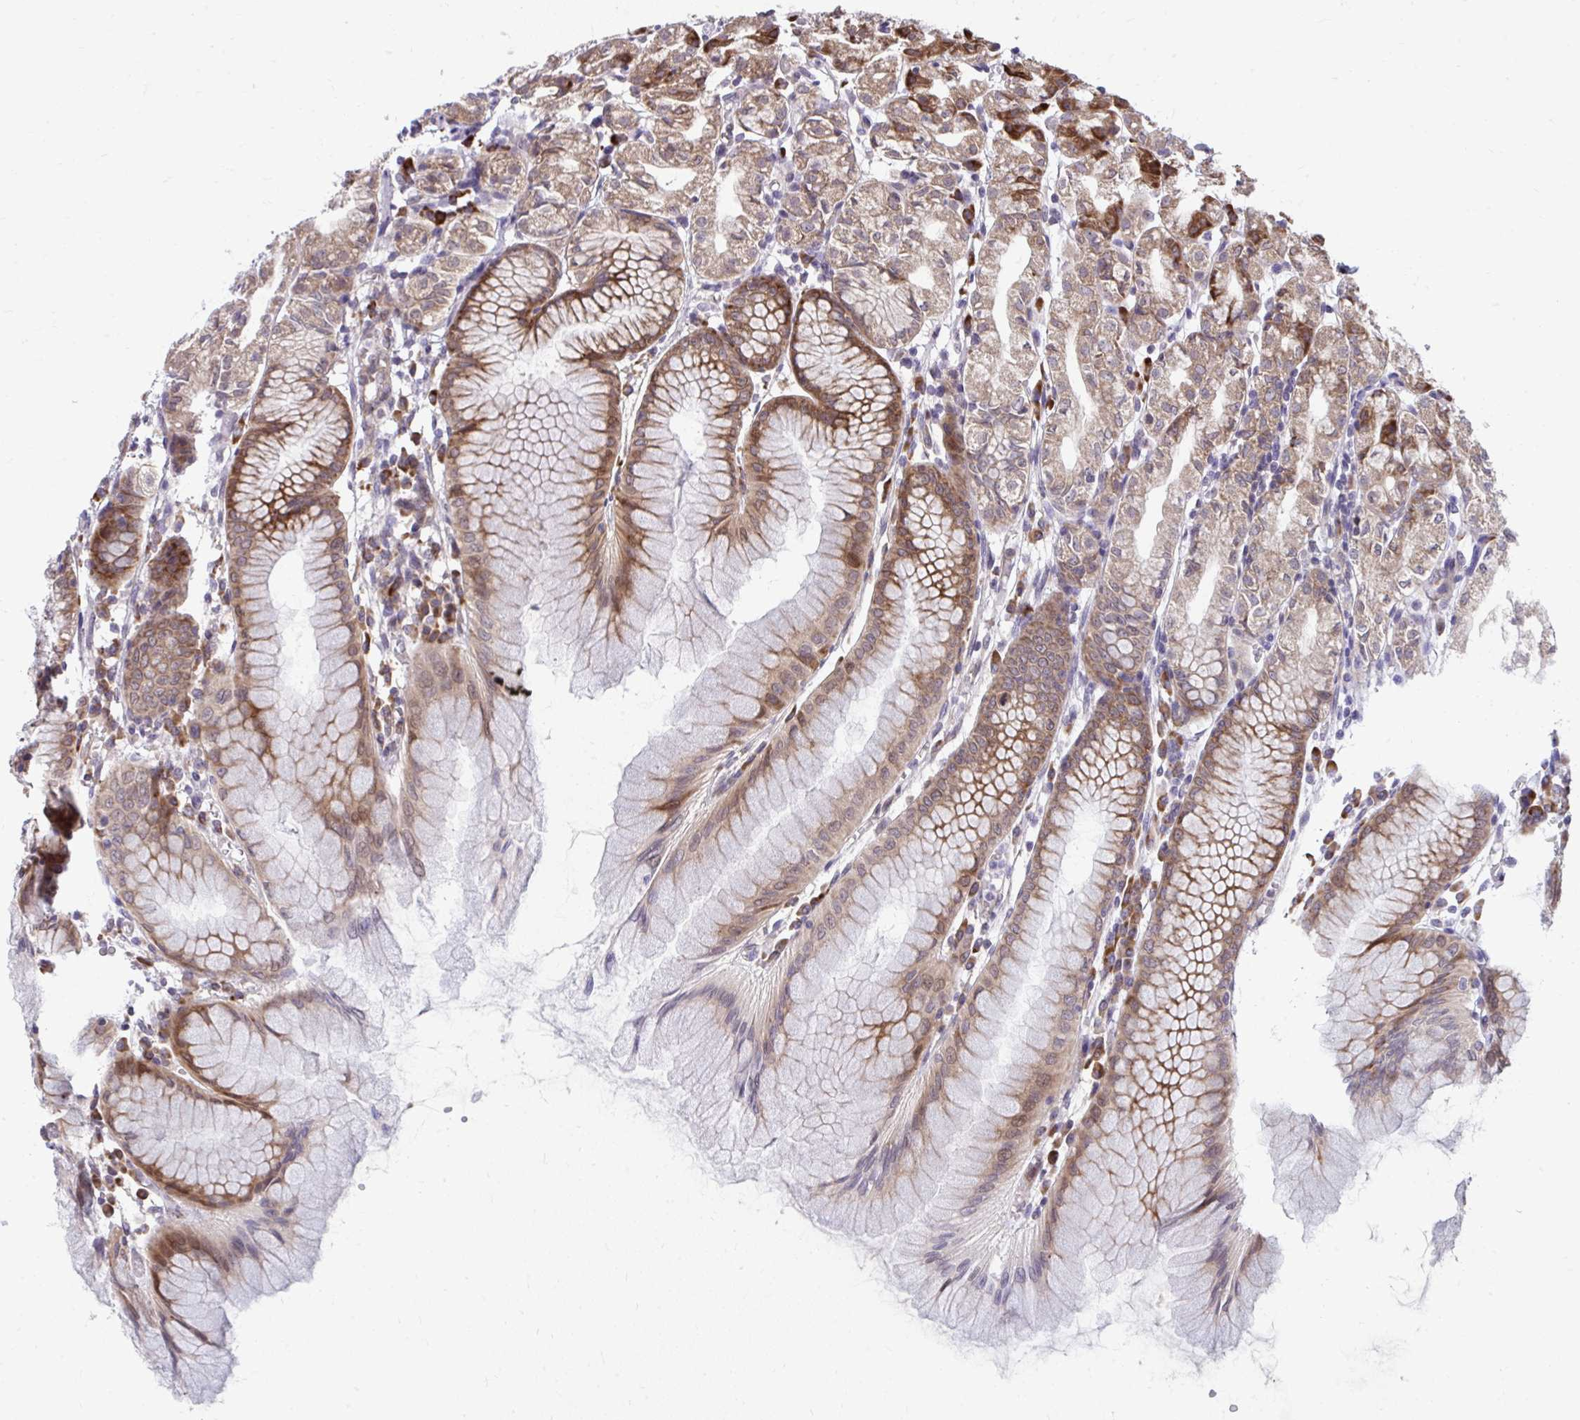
{"staining": {"intensity": "moderate", "quantity": ">75%", "location": "cytoplasmic/membranous"}, "tissue": "stomach", "cell_type": "Glandular cells", "image_type": "normal", "snomed": [{"axis": "morphology", "description": "Normal tissue, NOS"}, {"axis": "topography", "description": "Stomach"}], "caption": "Moderate cytoplasmic/membranous protein positivity is seen in about >75% of glandular cells in stomach. The staining is performed using DAB (3,3'-diaminobenzidine) brown chromogen to label protein expression. The nuclei are counter-stained blue using hematoxylin.", "gene": "SELENON", "patient": {"sex": "female", "age": 57}}